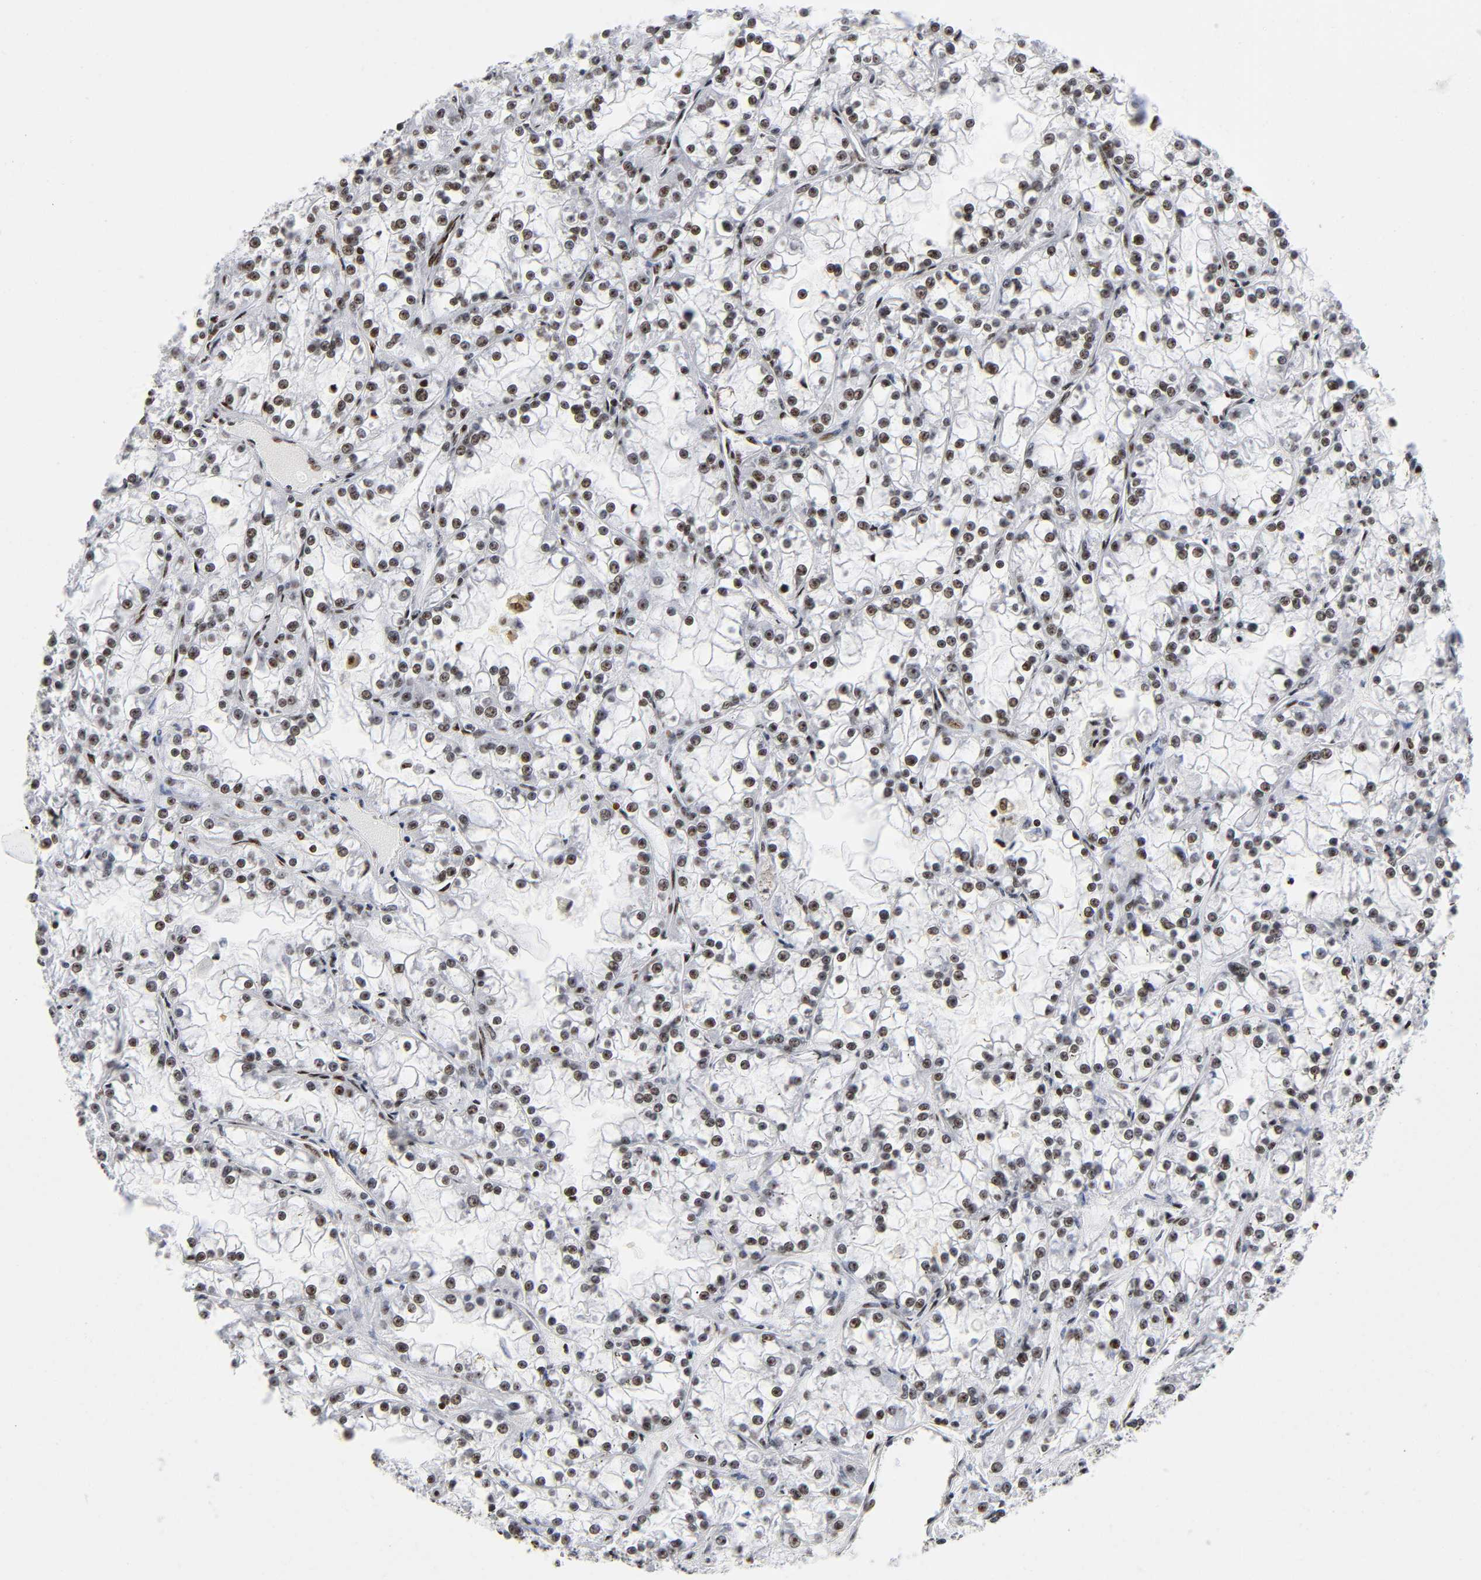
{"staining": {"intensity": "moderate", "quantity": ">75%", "location": "nuclear"}, "tissue": "renal cancer", "cell_type": "Tumor cells", "image_type": "cancer", "snomed": [{"axis": "morphology", "description": "Adenocarcinoma, NOS"}, {"axis": "topography", "description": "Kidney"}], "caption": "High-power microscopy captured an immunohistochemistry (IHC) micrograph of renal cancer, revealing moderate nuclear positivity in about >75% of tumor cells.", "gene": "UBTF", "patient": {"sex": "female", "age": 52}}